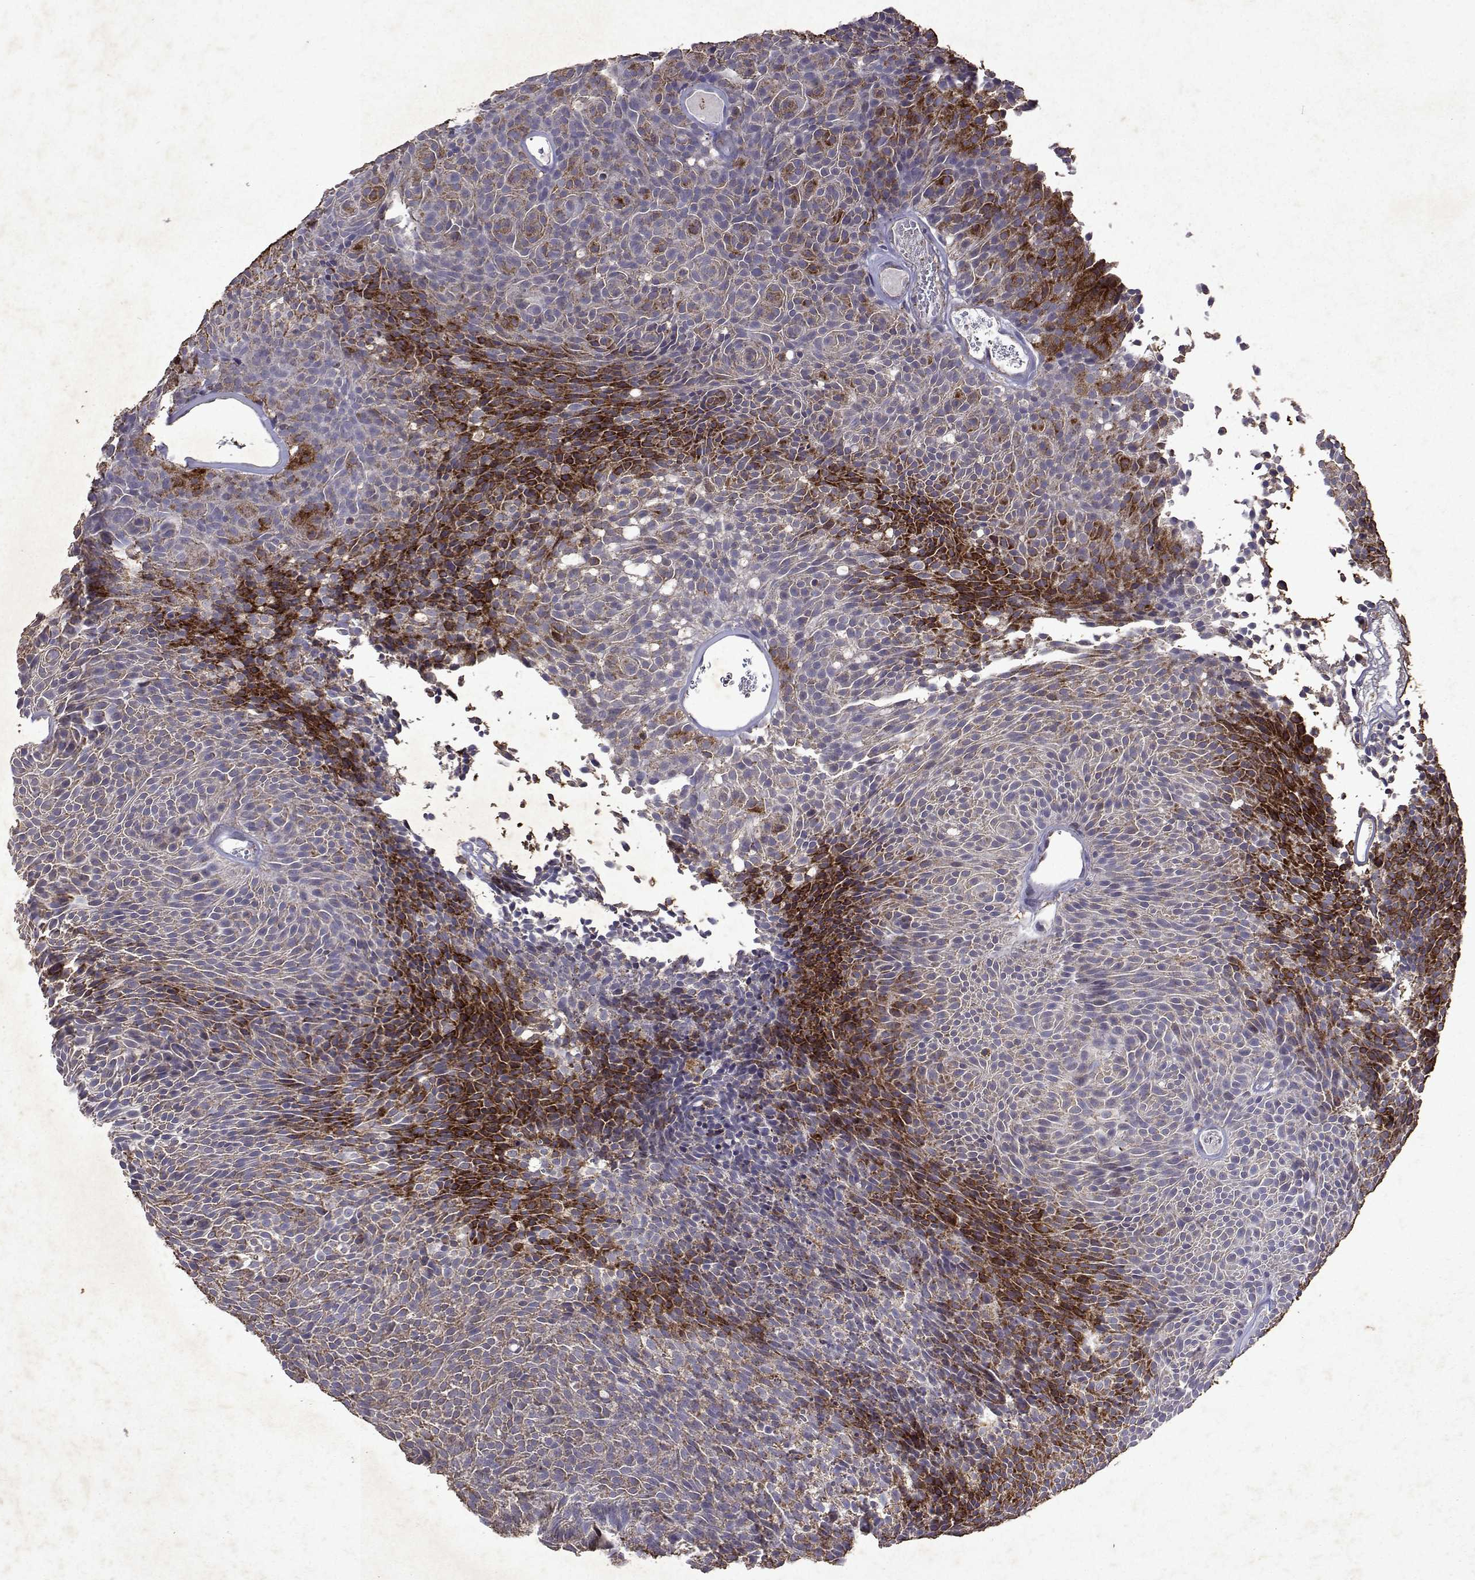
{"staining": {"intensity": "strong", "quantity": "<25%", "location": "cytoplasmic/membranous"}, "tissue": "urothelial cancer", "cell_type": "Tumor cells", "image_type": "cancer", "snomed": [{"axis": "morphology", "description": "Urothelial carcinoma, Low grade"}, {"axis": "topography", "description": "Urinary bladder"}], "caption": "This is an image of immunohistochemistry staining of low-grade urothelial carcinoma, which shows strong expression in the cytoplasmic/membranous of tumor cells.", "gene": "DUSP28", "patient": {"sex": "male", "age": 77}}